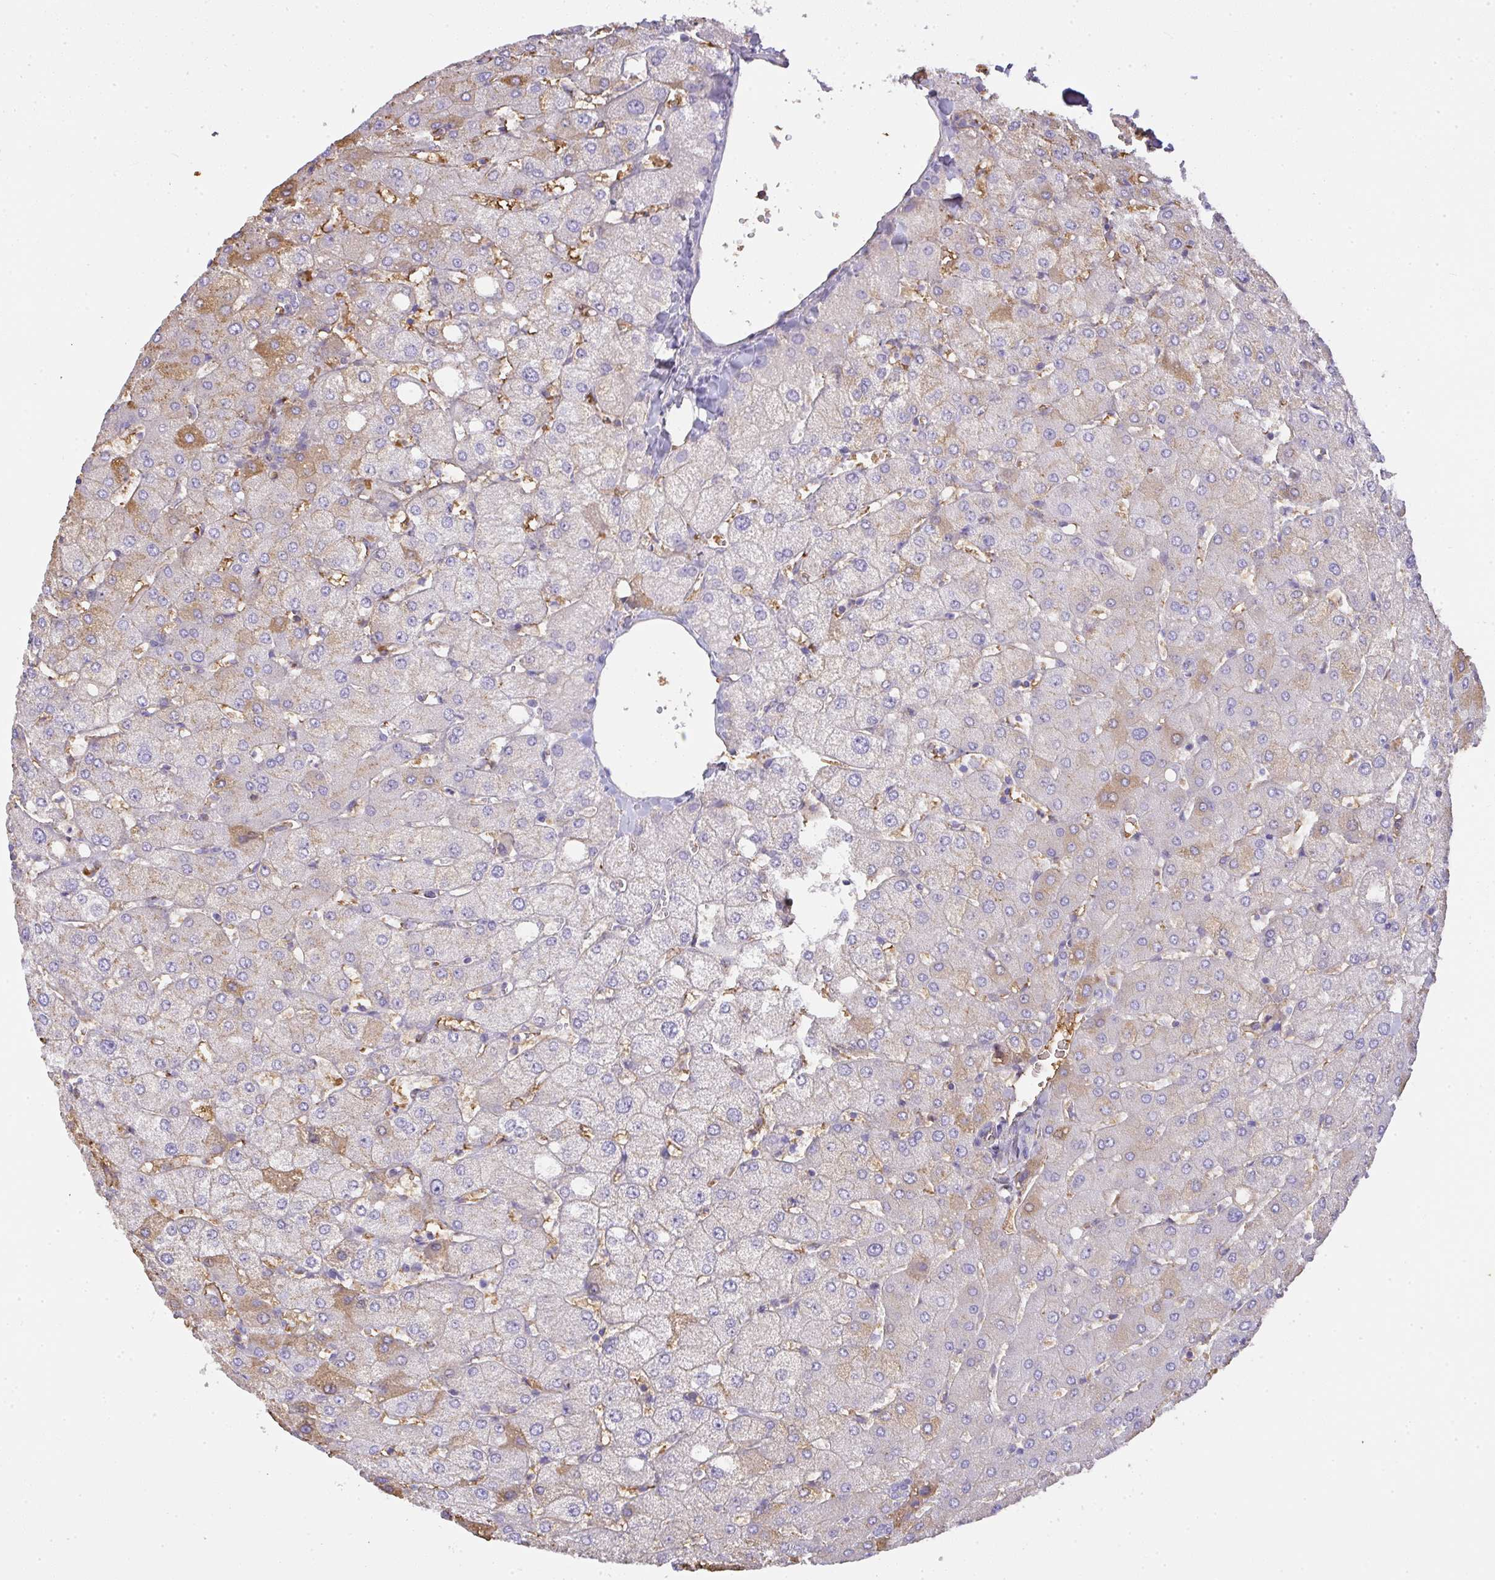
{"staining": {"intensity": "negative", "quantity": "none", "location": "none"}, "tissue": "liver", "cell_type": "Cholangiocytes", "image_type": "normal", "snomed": [{"axis": "morphology", "description": "Normal tissue, NOS"}, {"axis": "topography", "description": "Liver"}], "caption": "Immunohistochemical staining of unremarkable human liver reveals no significant staining in cholangiocytes. (Stains: DAB IHC with hematoxylin counter stain, Microscopy: brightfield microscopy at high magnification).", "gene": "SMYD5", "patient": {"sex": "female", "age": 54}}